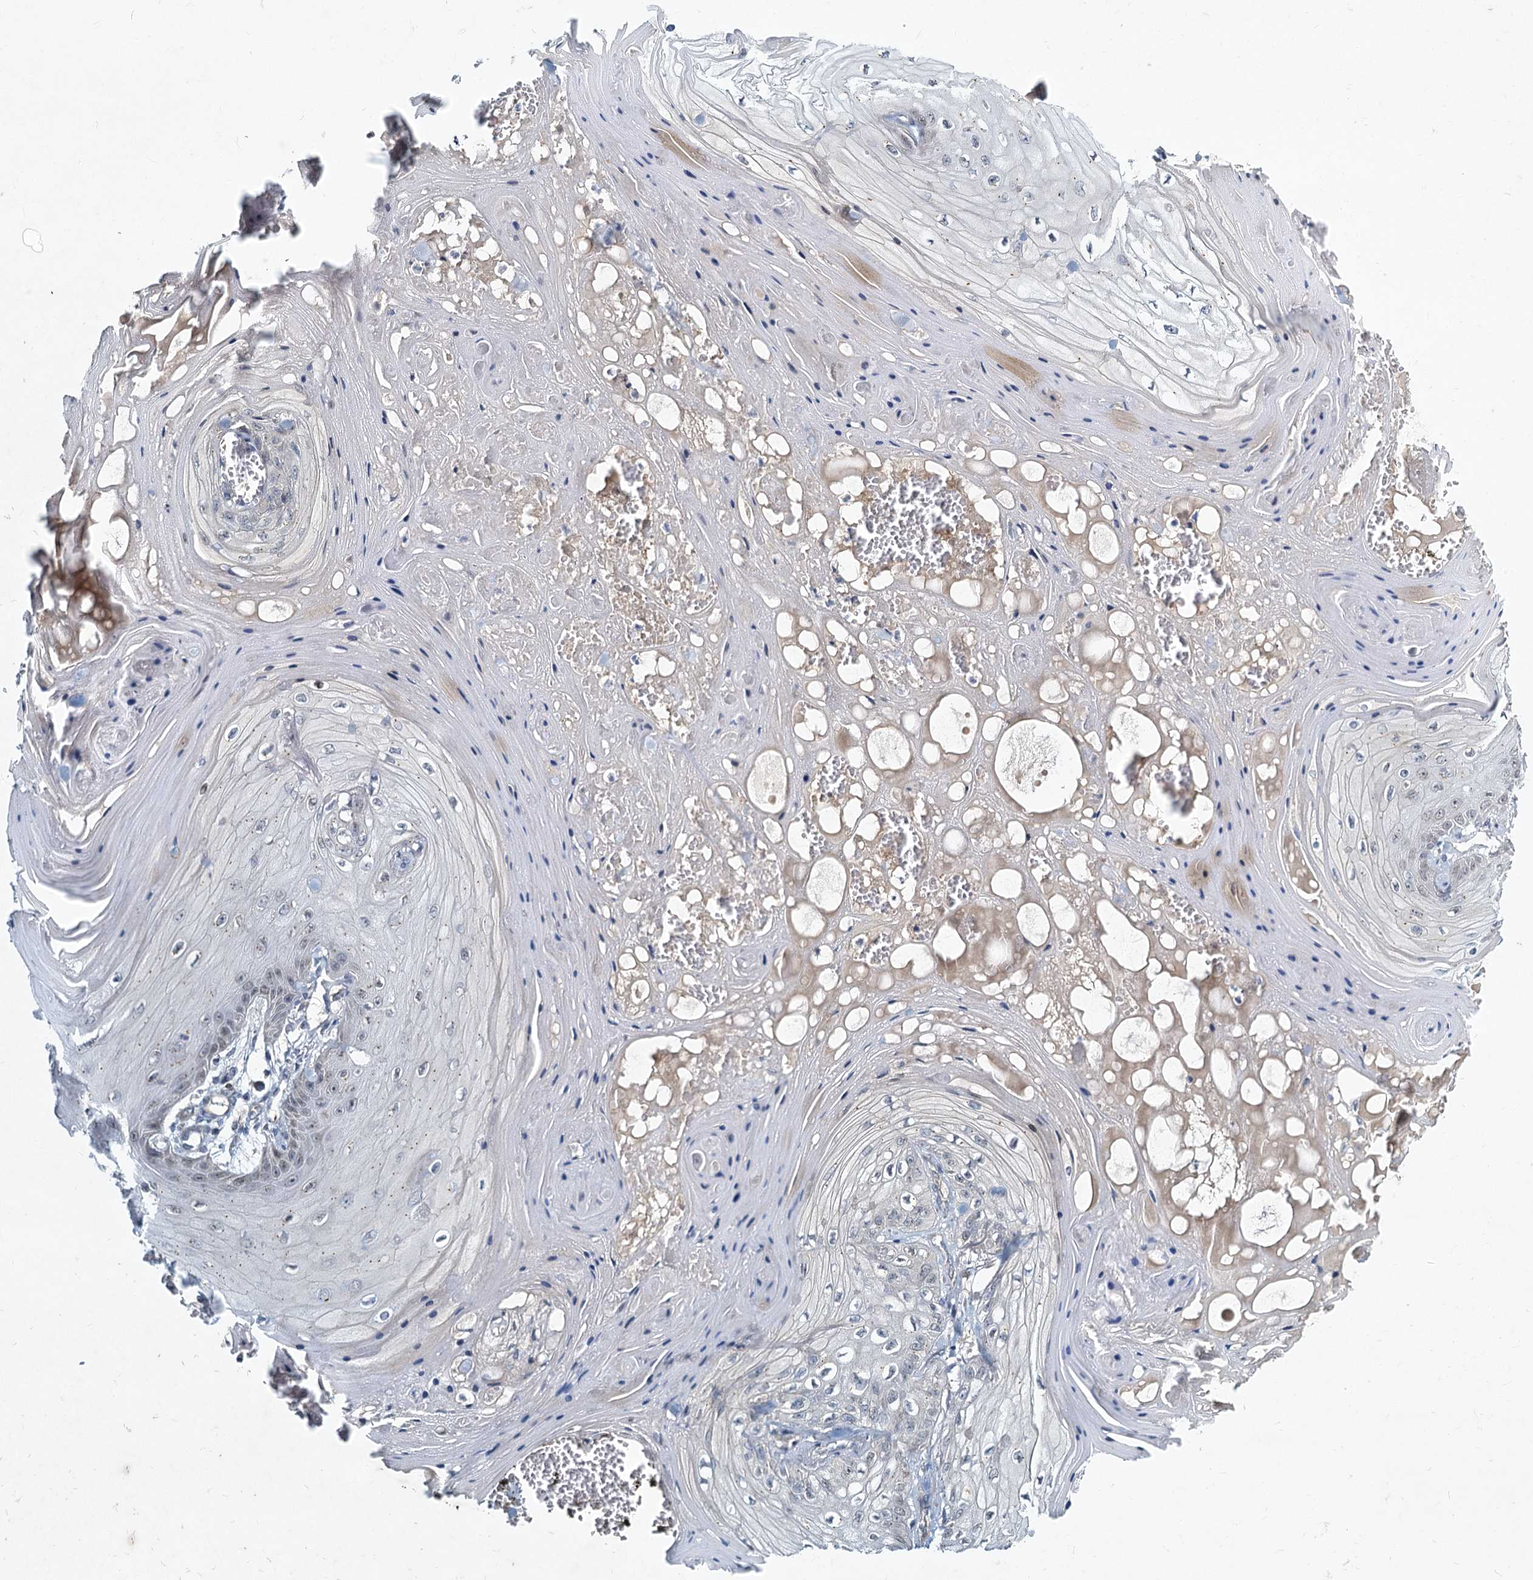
{"staining": {"intensity": "negative", "quantity": "none", "location": "none"}, "tissue": "skin cancer", "cell_type": "Tumor cells", "image_type": "cancer", "snomed": [{"axis": "morphology", "description": "Squamous cell carcinoma, NOS"}, {"axis": "topography", "description": "Skin"}], "caption": "Immunohistochemistry (IHC) of human squamous cell carcinoma (skin) displays no positivity in tumor cells.", "gene": "STAP1", "patient": {"sex": "male", "age": 74}}